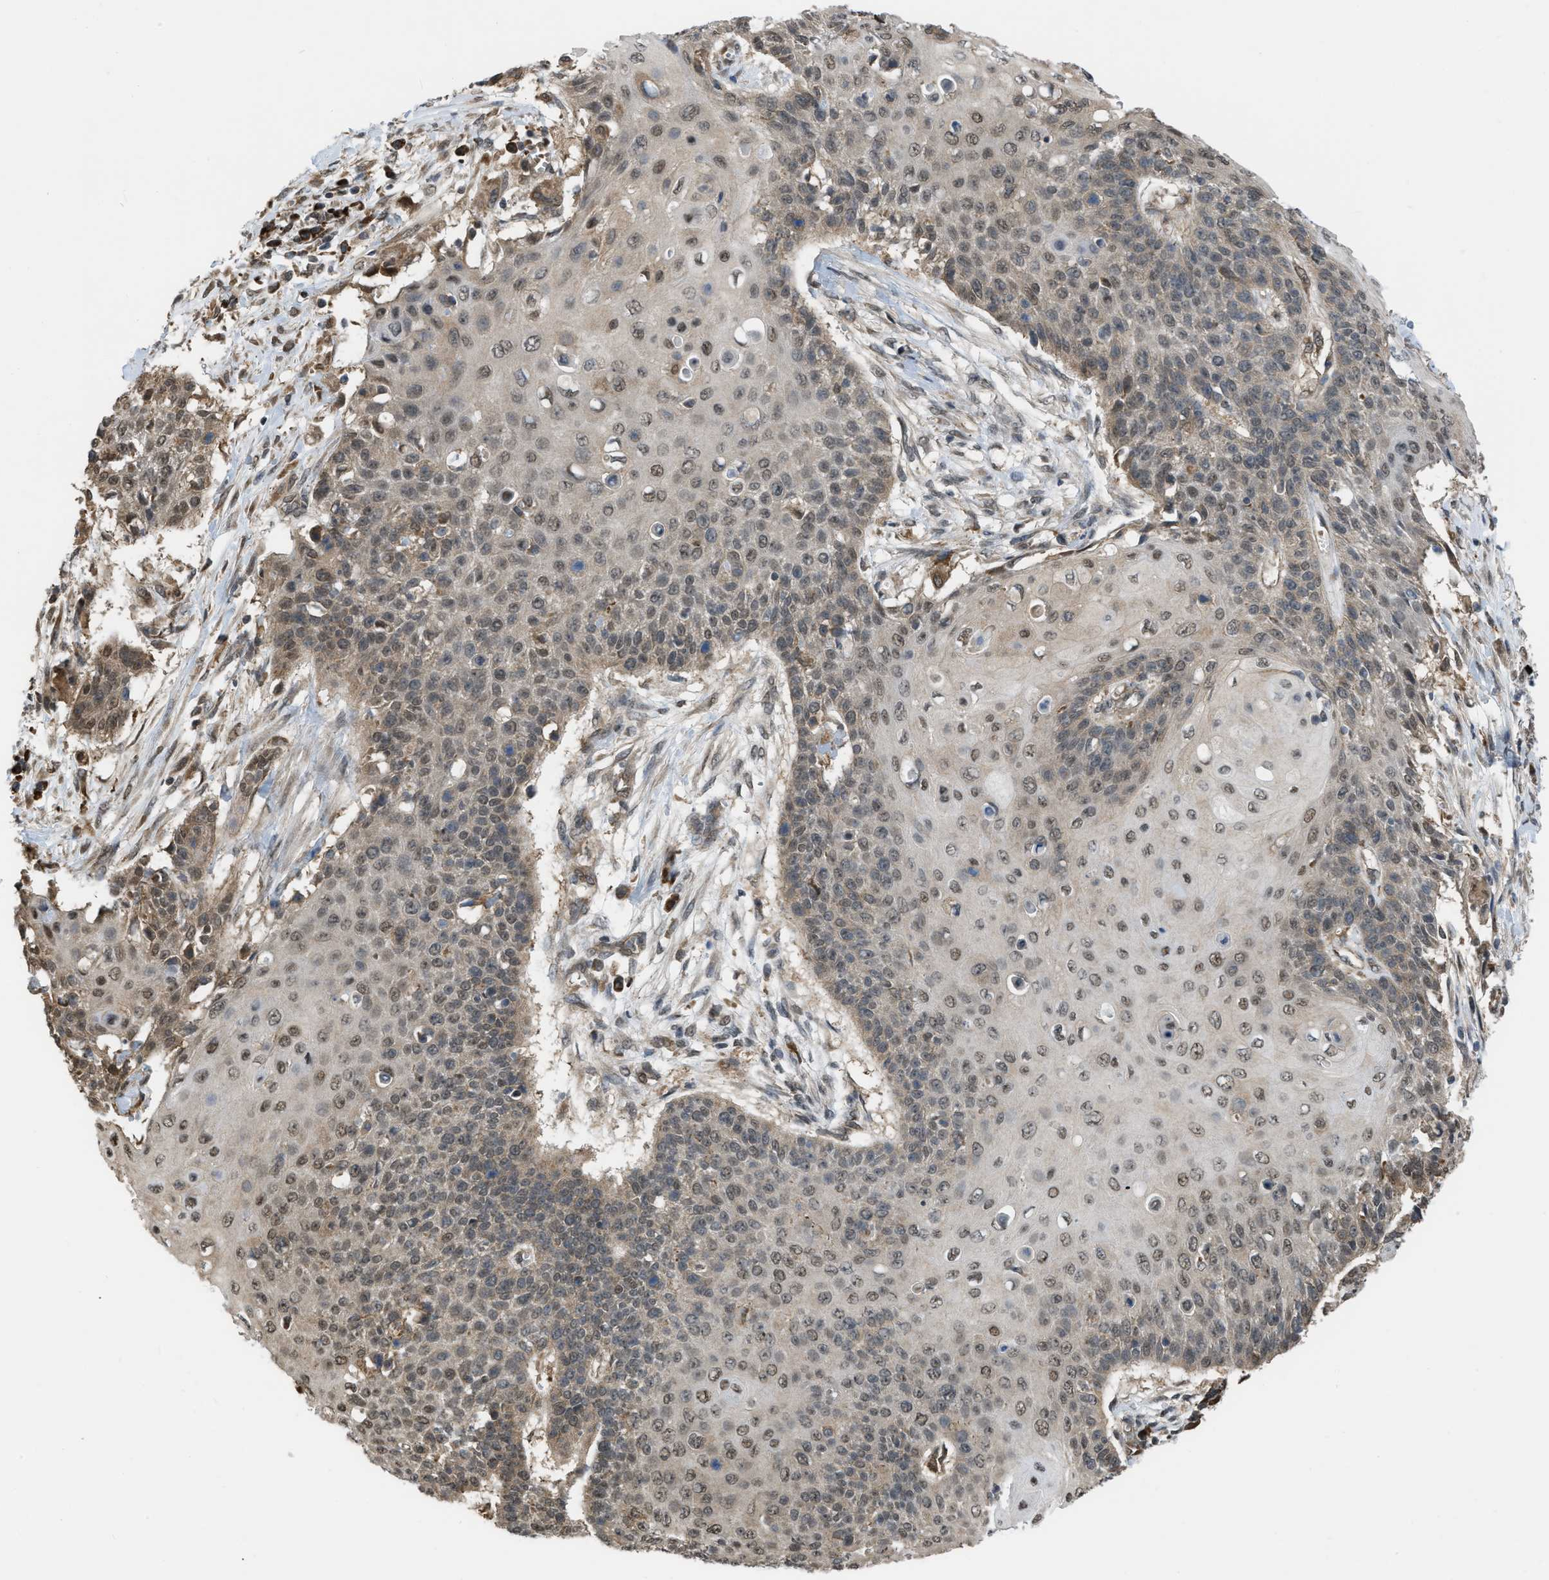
{"staining": {"intensity": "moderate", "quantity": ">75%", "location": "cytoplasmic/membranous,nuclear"}, "tissue": "cervical cancer", "cell_type": "Tumor cells", "image_type": "cancer", "snomed": [{"axis": "morphology", "description": "Squamous cell carcinoma, NOS"}, {"axis": "topography", "description": "Cervix"}], "caption": "Brown immunohistochemical staining in cervical cancer (squamous cell carcinoma) reveals moderate cytoplasmic/membranous and nuclear staining in about >75% of tumor cells.", "gene": "BCL7C", "patient": {"sex": "female", "age": 39}}